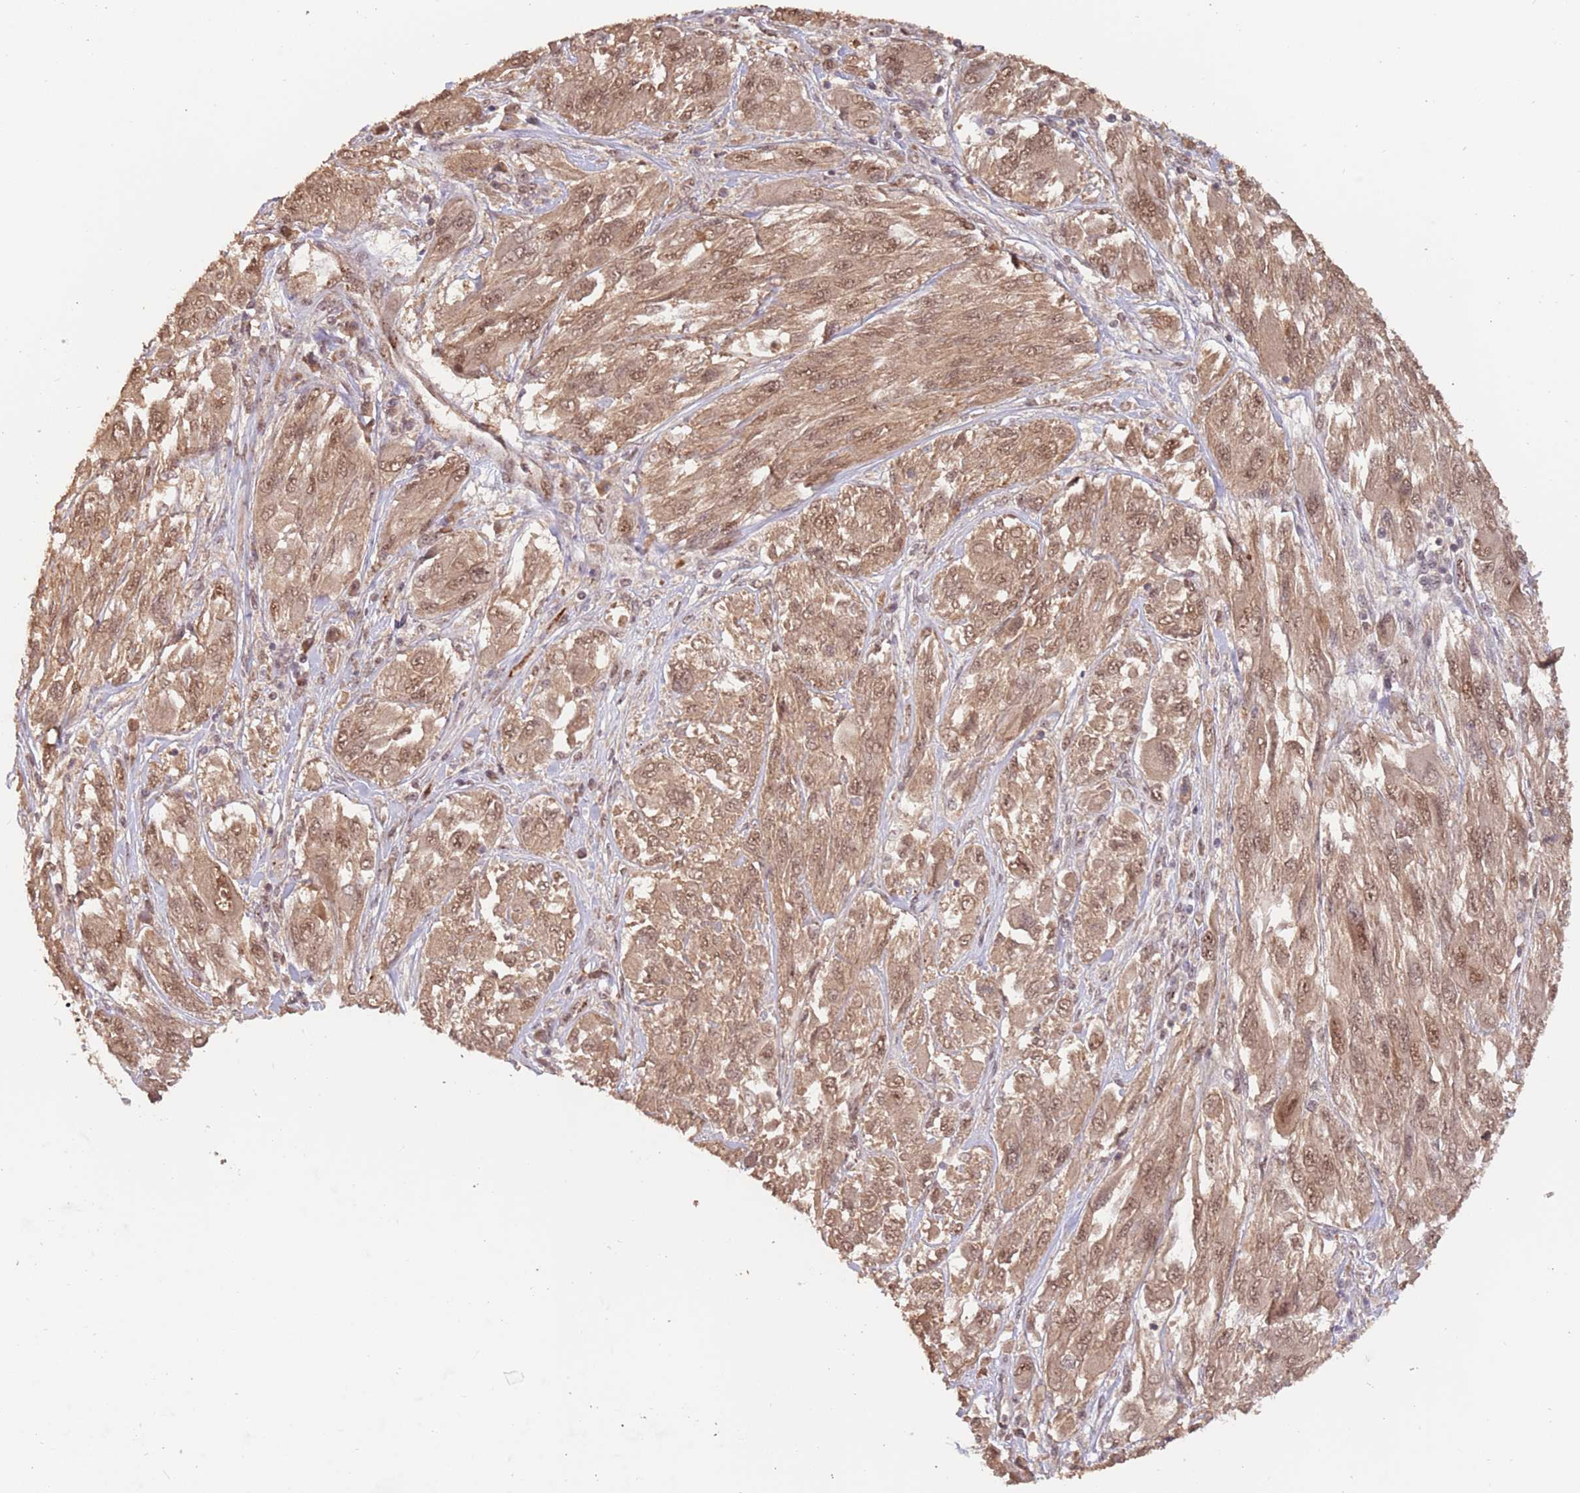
{"staining": {"intensity": "moderate", "quantity": ">75%", "location": "cytoplasmic/membranous,nuclear"}, "tissue": "melanoma", "cell_type": "Tumor cells", "image_type": "cancer", "snomed": [{"axis": "morphology", "description": "Malignant melanoma, NOS"}, {"axis": "topography", "description": "Skin"}], "caption": "An image of human malignant melanoma stained for a protein displays moderate cytoplasmic/membranous and nuclear brown staining in tumor cells. The staining is performed using DAB (3,3'-diaminobenzidine) brown chromogen to label protein expression. The nuclei are counter-stained blue using hematoxylin.", "gene": "RFXANK", "patient": {"sex": "female", "age": 91}}